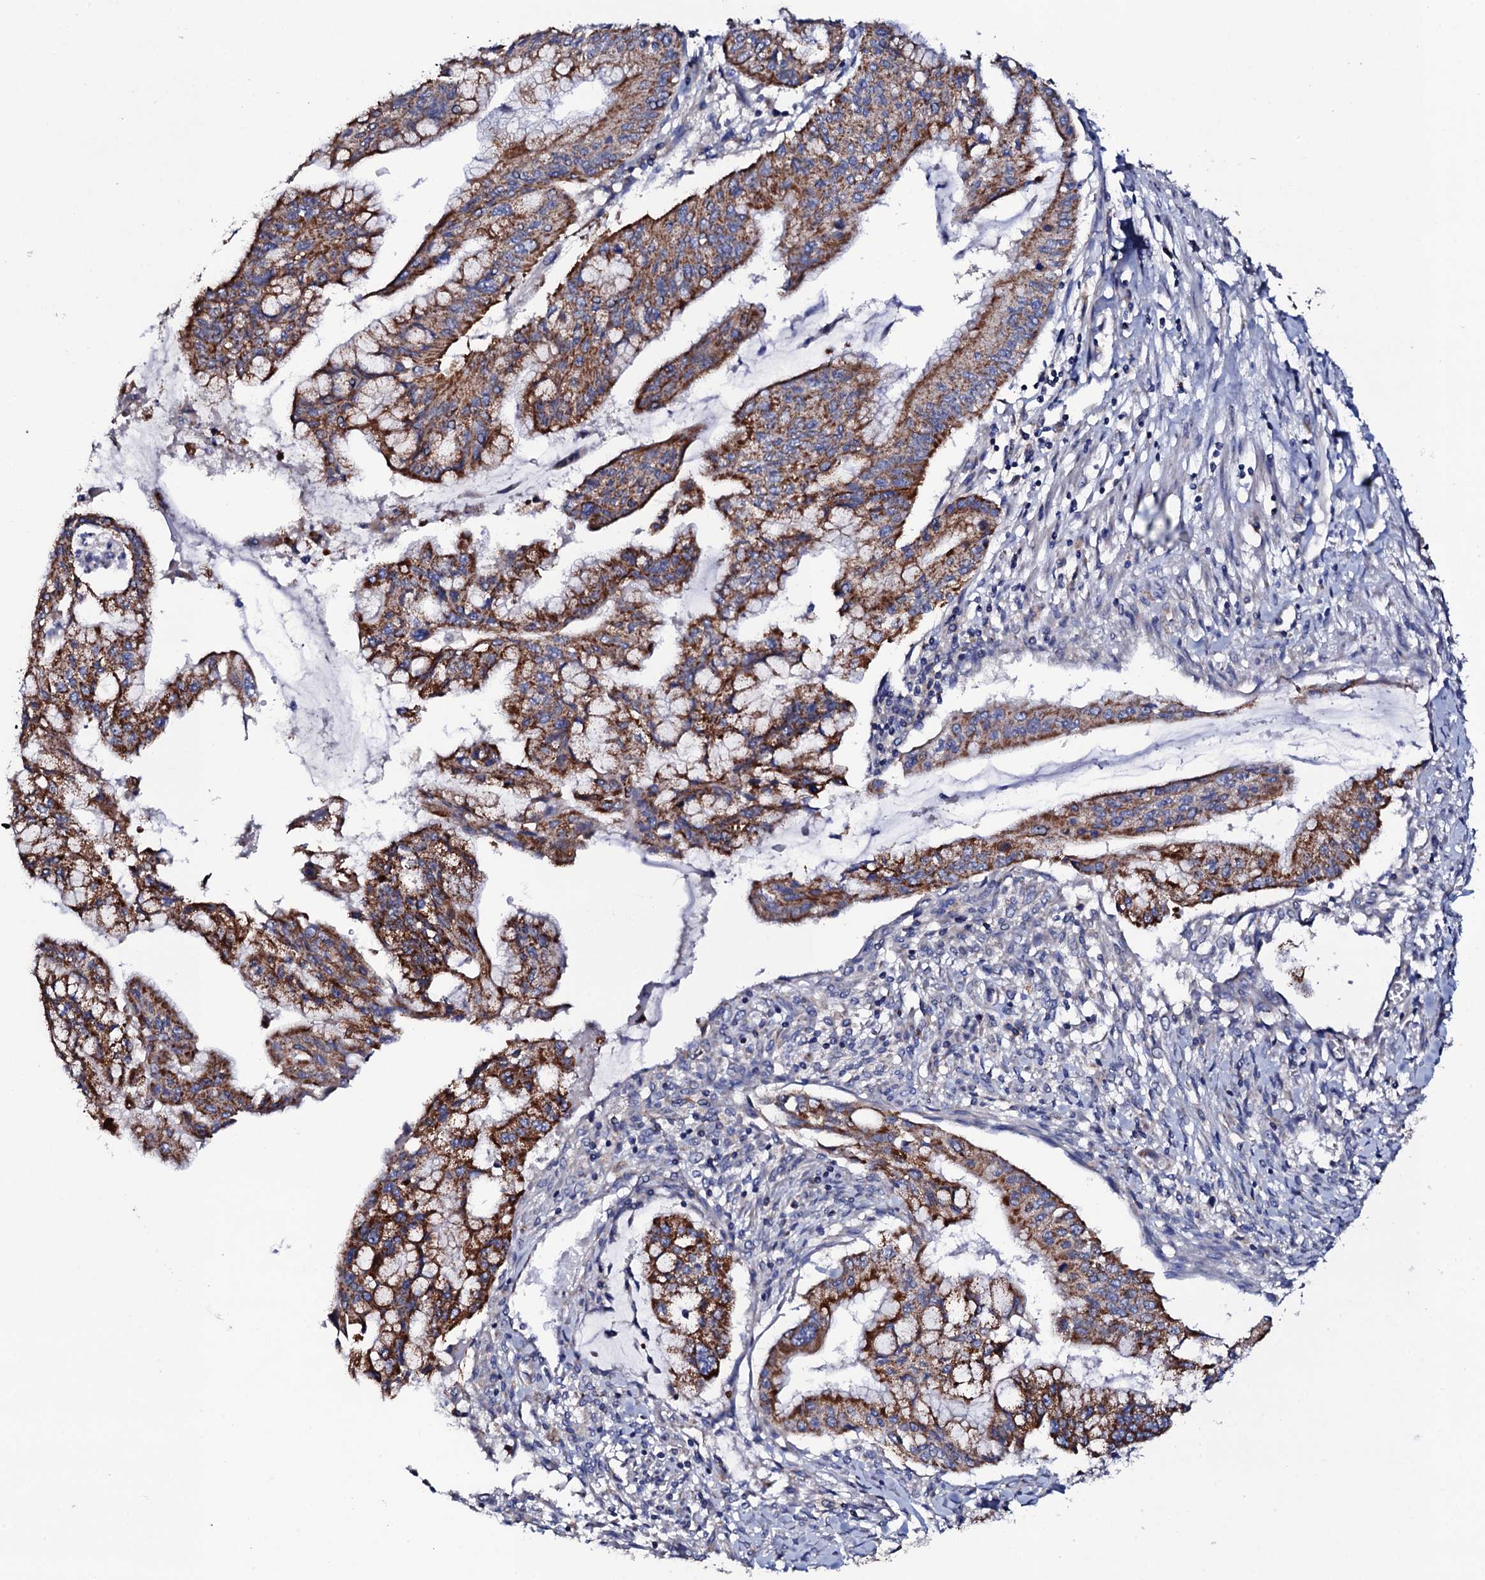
{"staining": {"intensity": "moderate", "quantity": ">75%", "location": "cytoplasmic/membranous"}, "tissue": "pancreatic cancer", "cell_type": "Tumor cells", "image_type": "cancer", "snomed": [{"axis": "morphology", "description": "Adenocarcinoma, NOS"}, {"axis": "topography", "description": "Pancreas"}], "caption": "Immunohistochemical staining of adenocarcinoma (pancreatic) shows medium levels of moderate cytoplasmic/membranous protein staining in approximately >75% of tumor cells.", "gene": "TCAF2", "patient": {"sex": "male", "age": 46}}